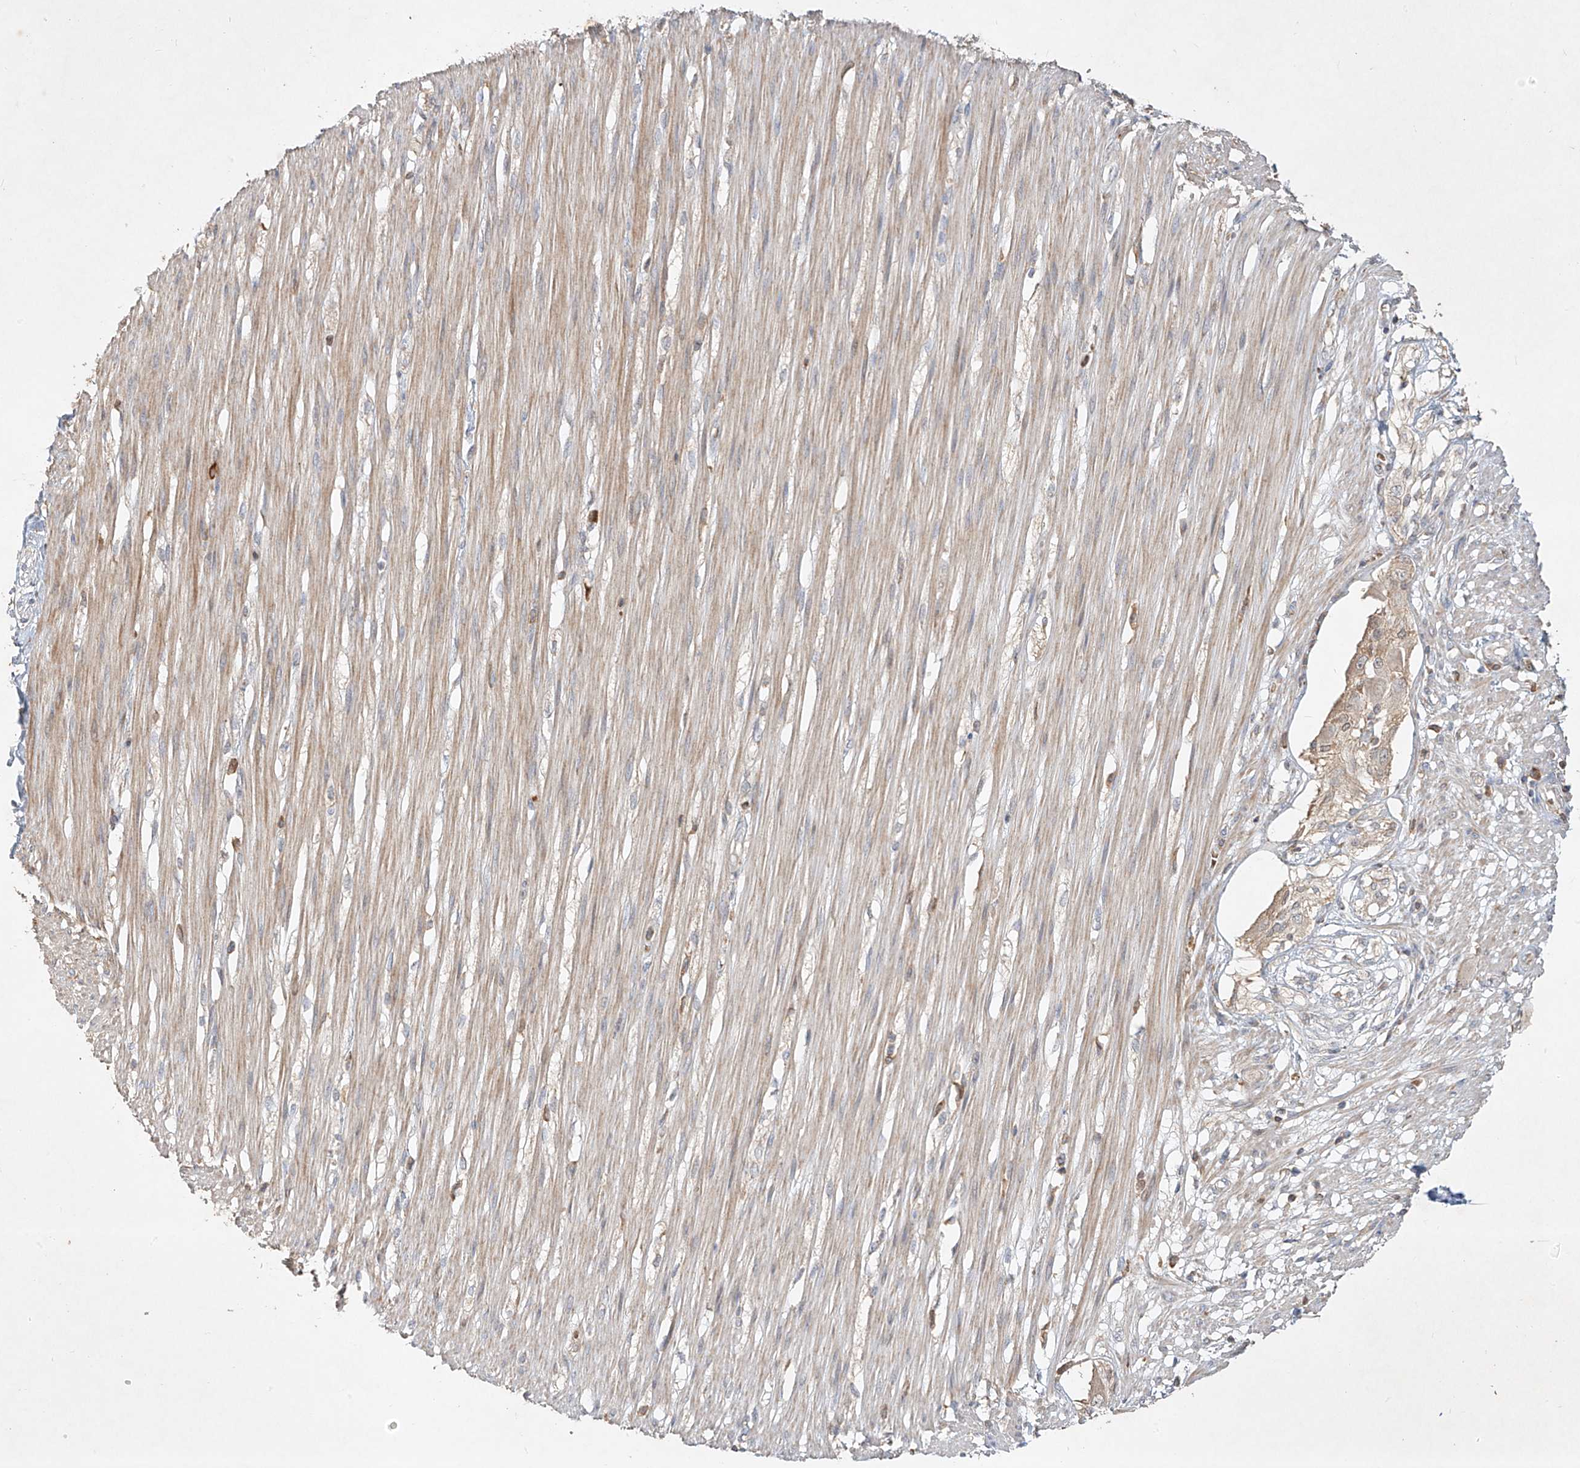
{"staining": {"intensity": "moderate", "quantity": "25%-75%", "location": "cytoplasmic/membranous"}, "tissue": "smooth muscle", "cell_type": "Smooth muscle cells", "image_type": "normal", "snomed": [{"axis": "morphology", "description": "Normal tissue, NOS"}, {"axis": "morphology", "description": "Adenocarcinoma, NOS"}, {"axis": "topography", "description": "Colon"}, {"axis": "topography", "description": "Peripheral nerve tissue"}], "caption": "Immunohistochemistry (IHC) (DAB) staining of unremarkable human smooth muscle exhibits moderate cytoplasmic/membranous protein staining in approximately 25%-75% of smooth muscle cells.", "gene": "KPNA7", "patient": {"sex": "male", "age": 14}}